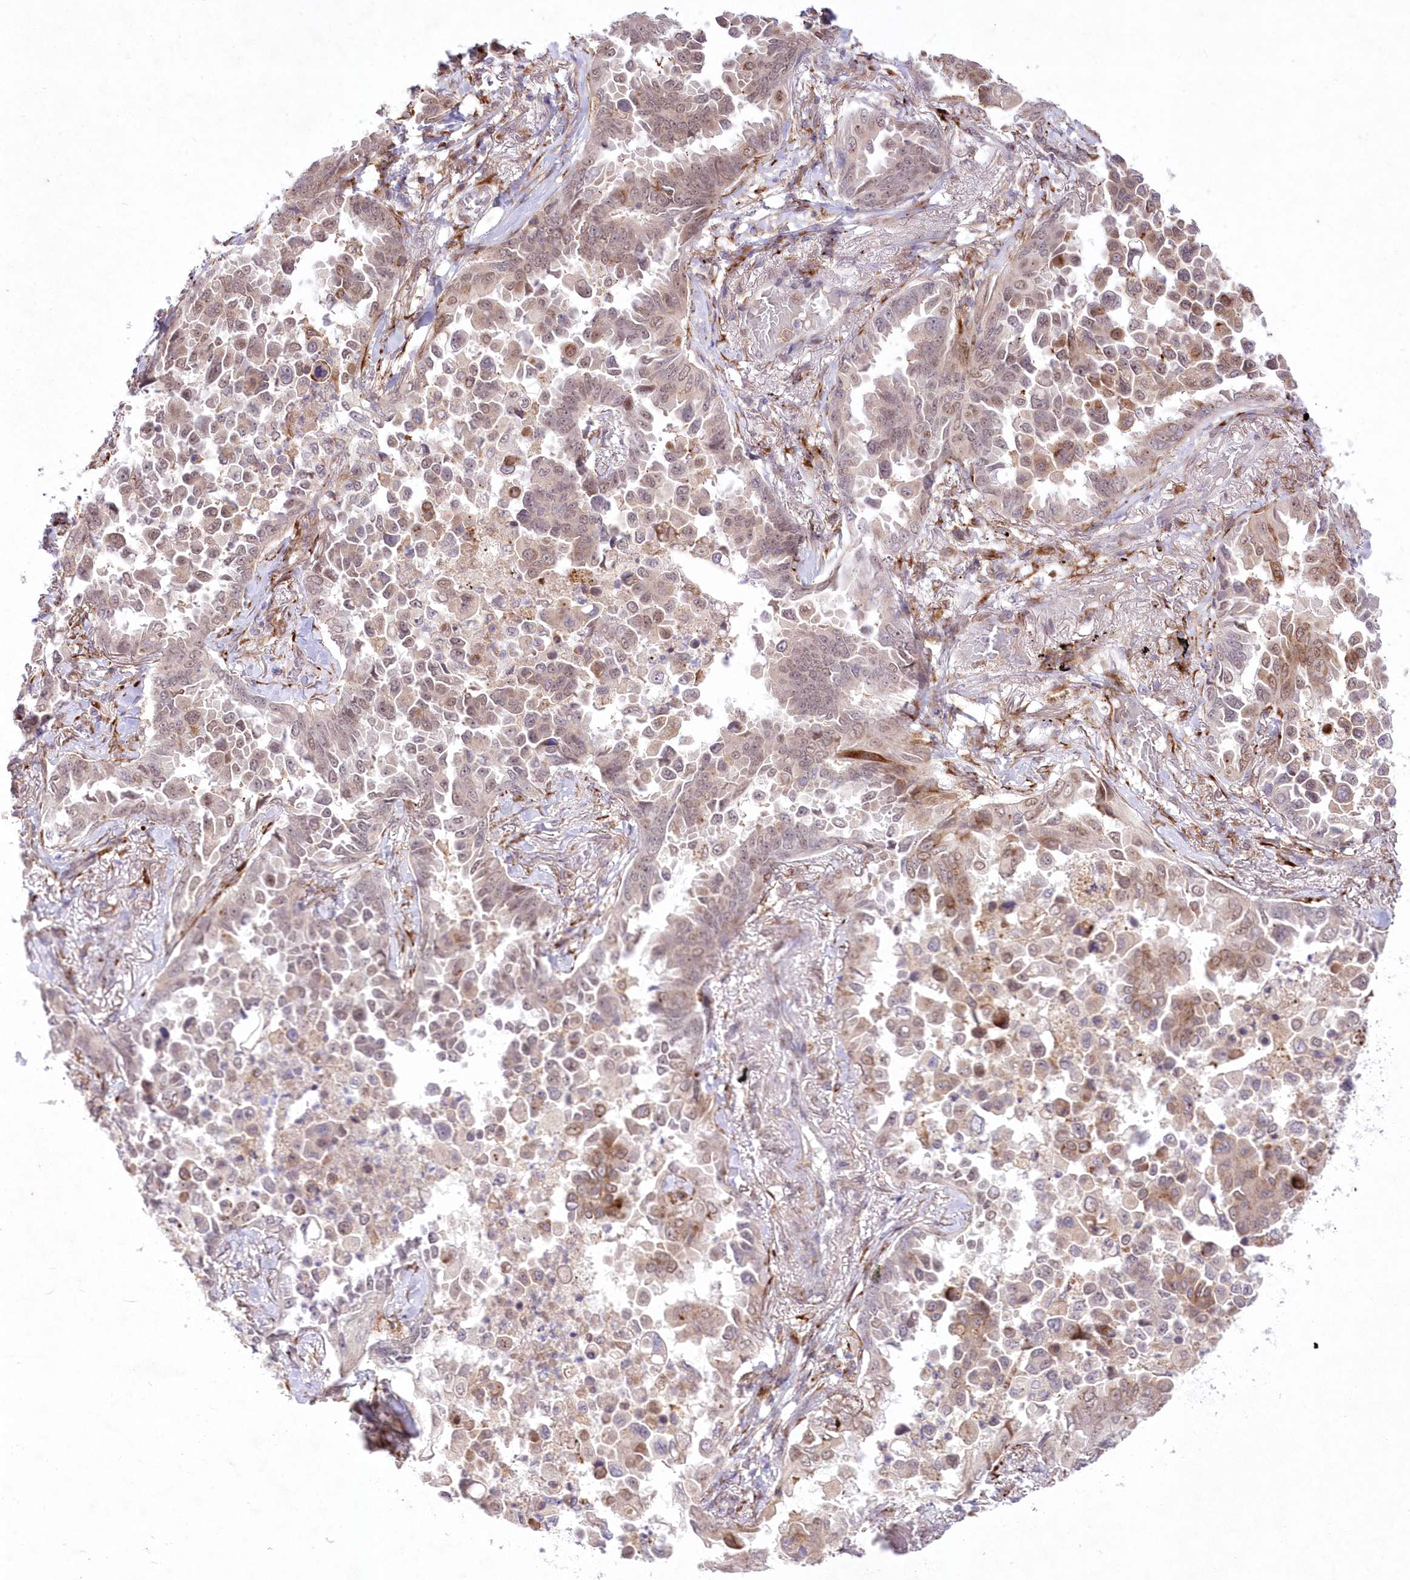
{"staining": {"intensity": "weak", "quantity": "<25%", "location": "cytoplasmic/membranous"}, "tissue": "lung cancer", "cell_type": "Tumor cells", "image_type": "cancer", "snomed": [{"axis": "morphology", "description": "Adenocarcinoma, NOS"}, {"axis": "topography", "description": "Lung"}], "caption": "The image demonstrates no significant expression in tumor cells of lung cancer.", "gene": "LDB1", "patient": {"sex": "female", "age": 67}}